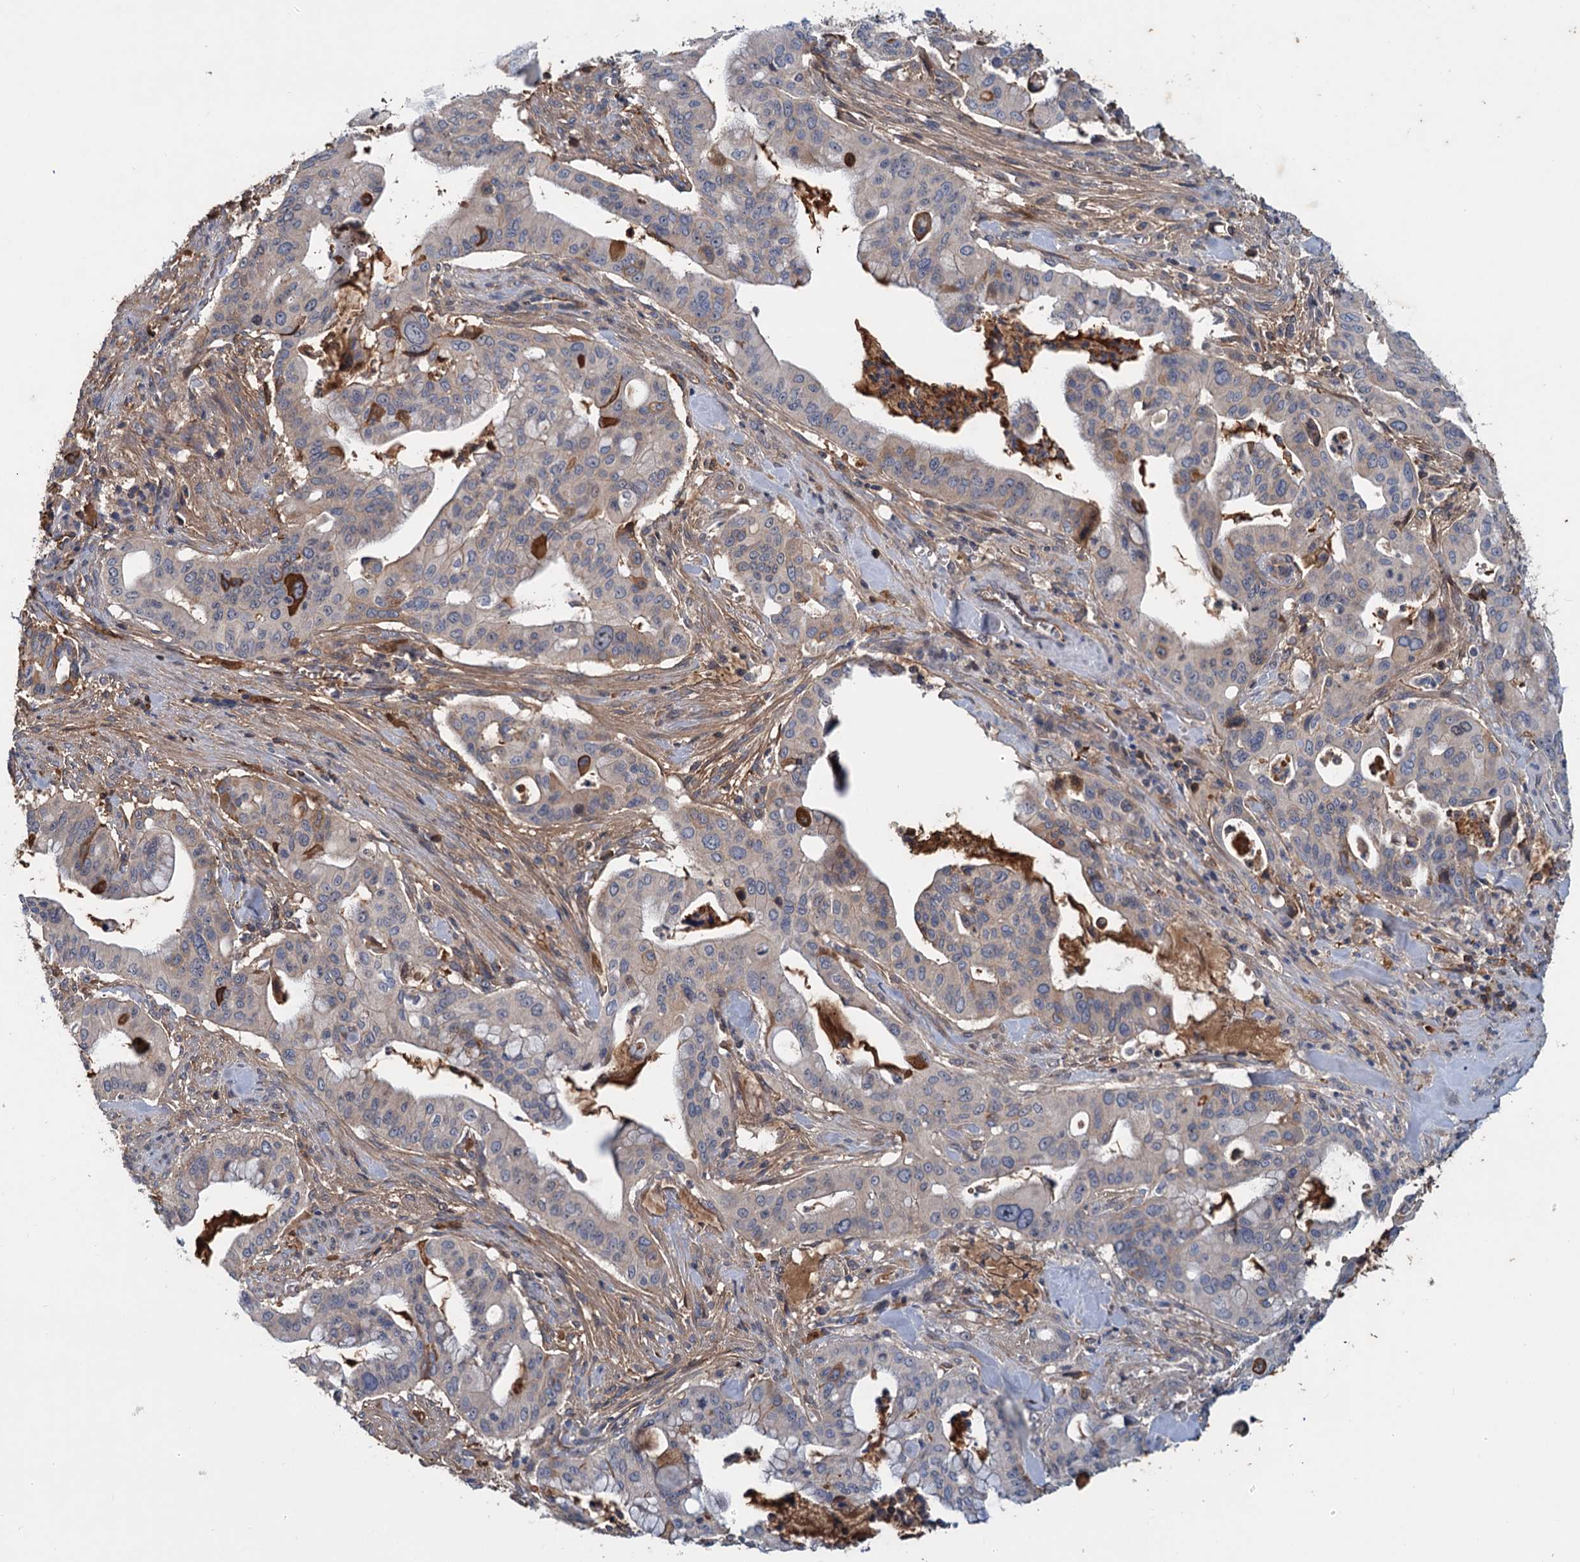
{"staining": {"intensity": "strong", "quantity": "<25%", "location": "cytoplasmic/membranous"}, "tissue": "pancreatic cancer", "cell_type": "Tumor cells", "image_type": "cancer", "snomed": [{"axis": "morphology", "description": "Adenocarcinoma, NOS"}, {"axis": "topography", "description": "Pancreas"}], "caption": "High-power microscopy captured an immunohistochemistry (IHC) micrograph of pancreatic cancer (adenocarcinoma), revealing strong cytoplasmic/membranous expression in approximately <25% of tumor cells. The staining was performed using DAB, with brown indicating positive protein expression. Nuclei are stained blue with hematoxylin.", "gene": "CHRD", "patient": {"sex": "male", "age": 46}}